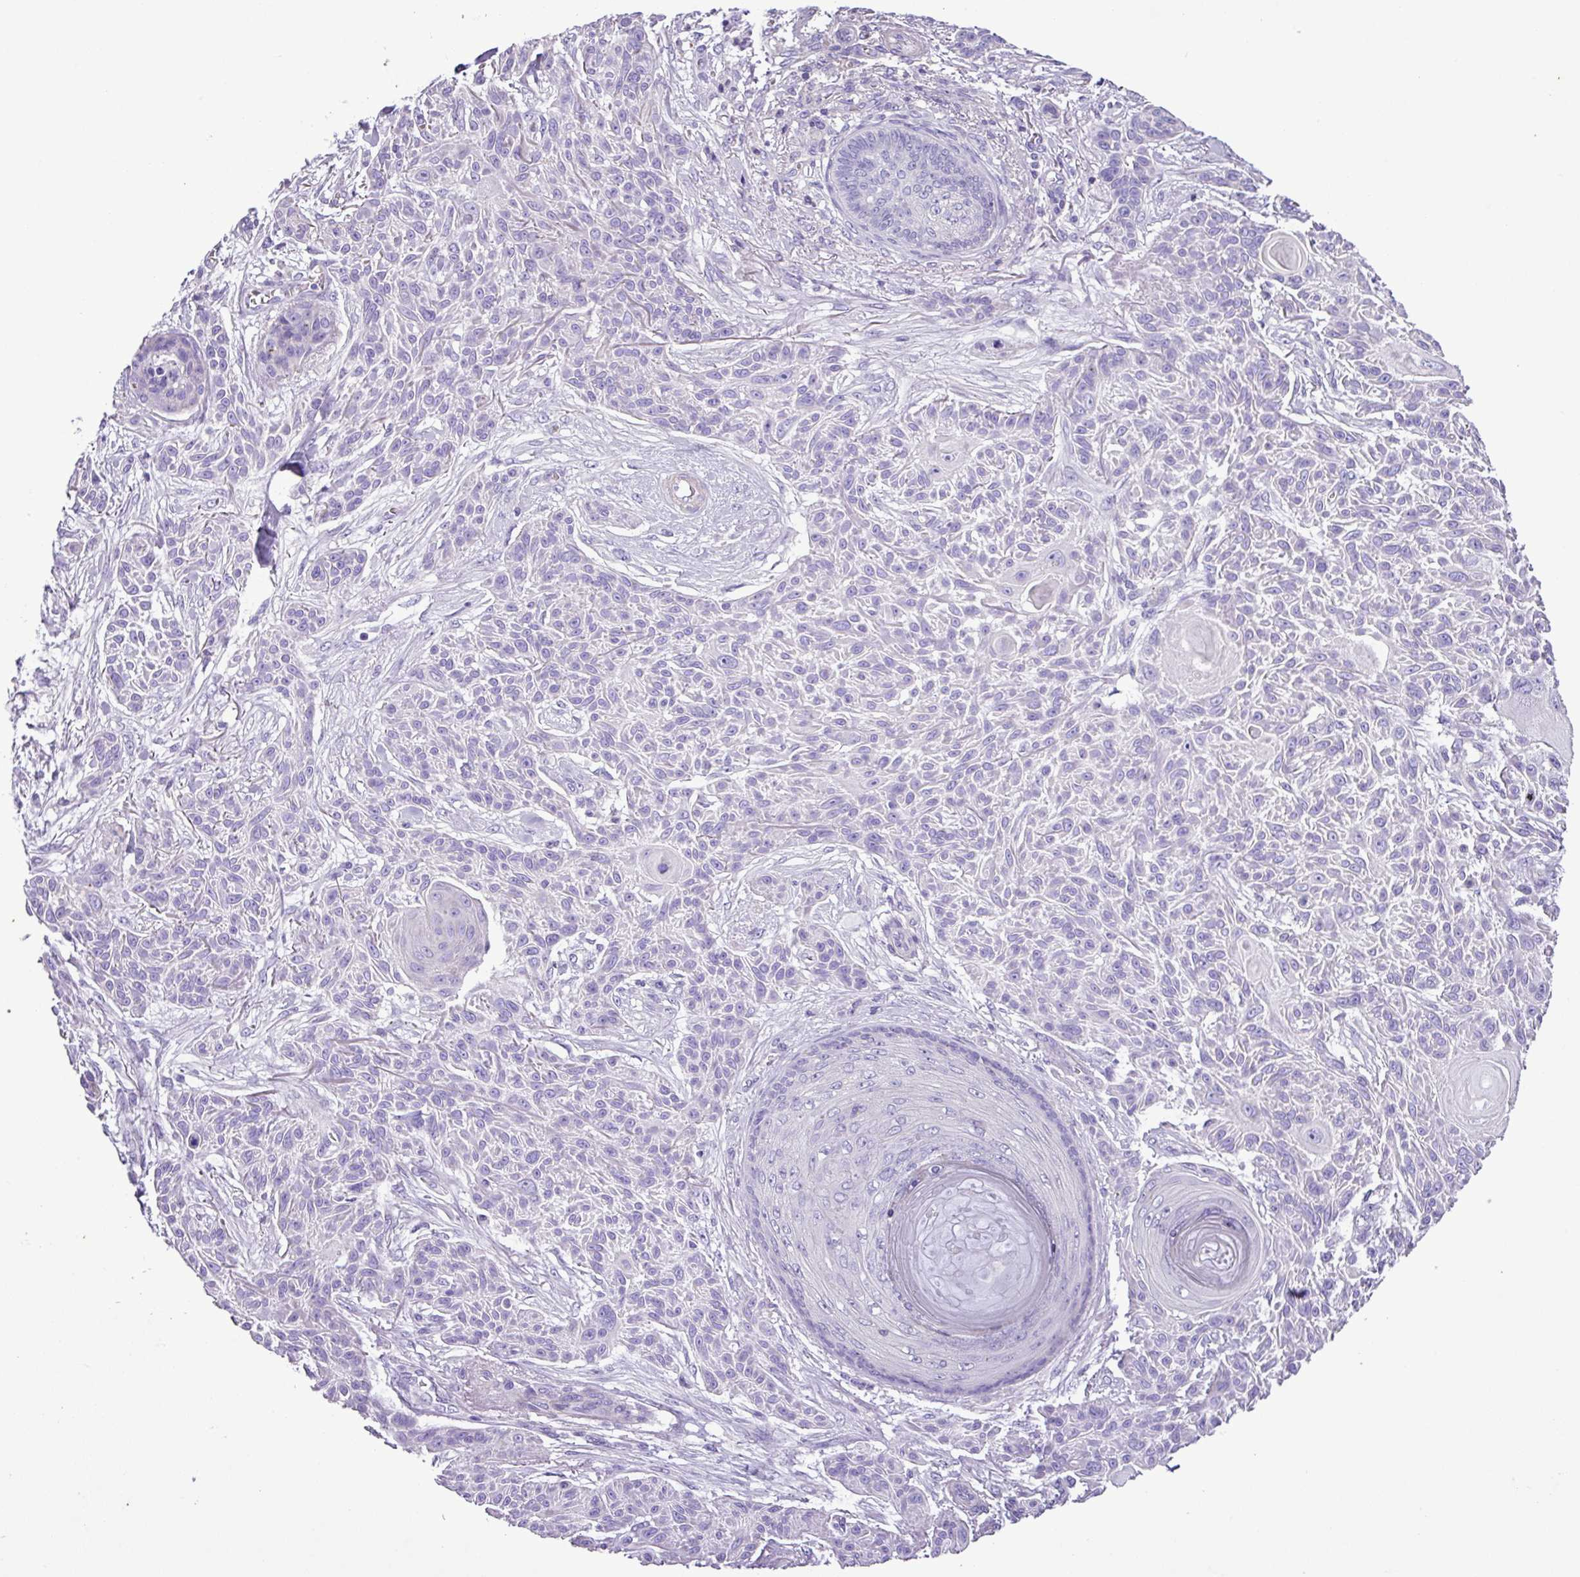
{"staining": {"intensity": "negative", "quantity": "none", "location": "none"}, "tissue": "skin cancer", "cell_type": "Tumor cells", "image_type": "cancer", "snomed": [{"axis": "morphology", "description": "Squamous cell carcinoma, NOS"}, {"axis": "topography", "description": "Skin"}], "caption": "High magnification brightfield microscopy of skin cancer stained with DAB (3,3'-diaminobenzidine) (brown) and counterstained with hematoxylin (blue): tumor cells show no significant expression. Nuclei are stained in blue.", "gene": "ZNF334", "patient": {"sex": "male", "age": 86}}